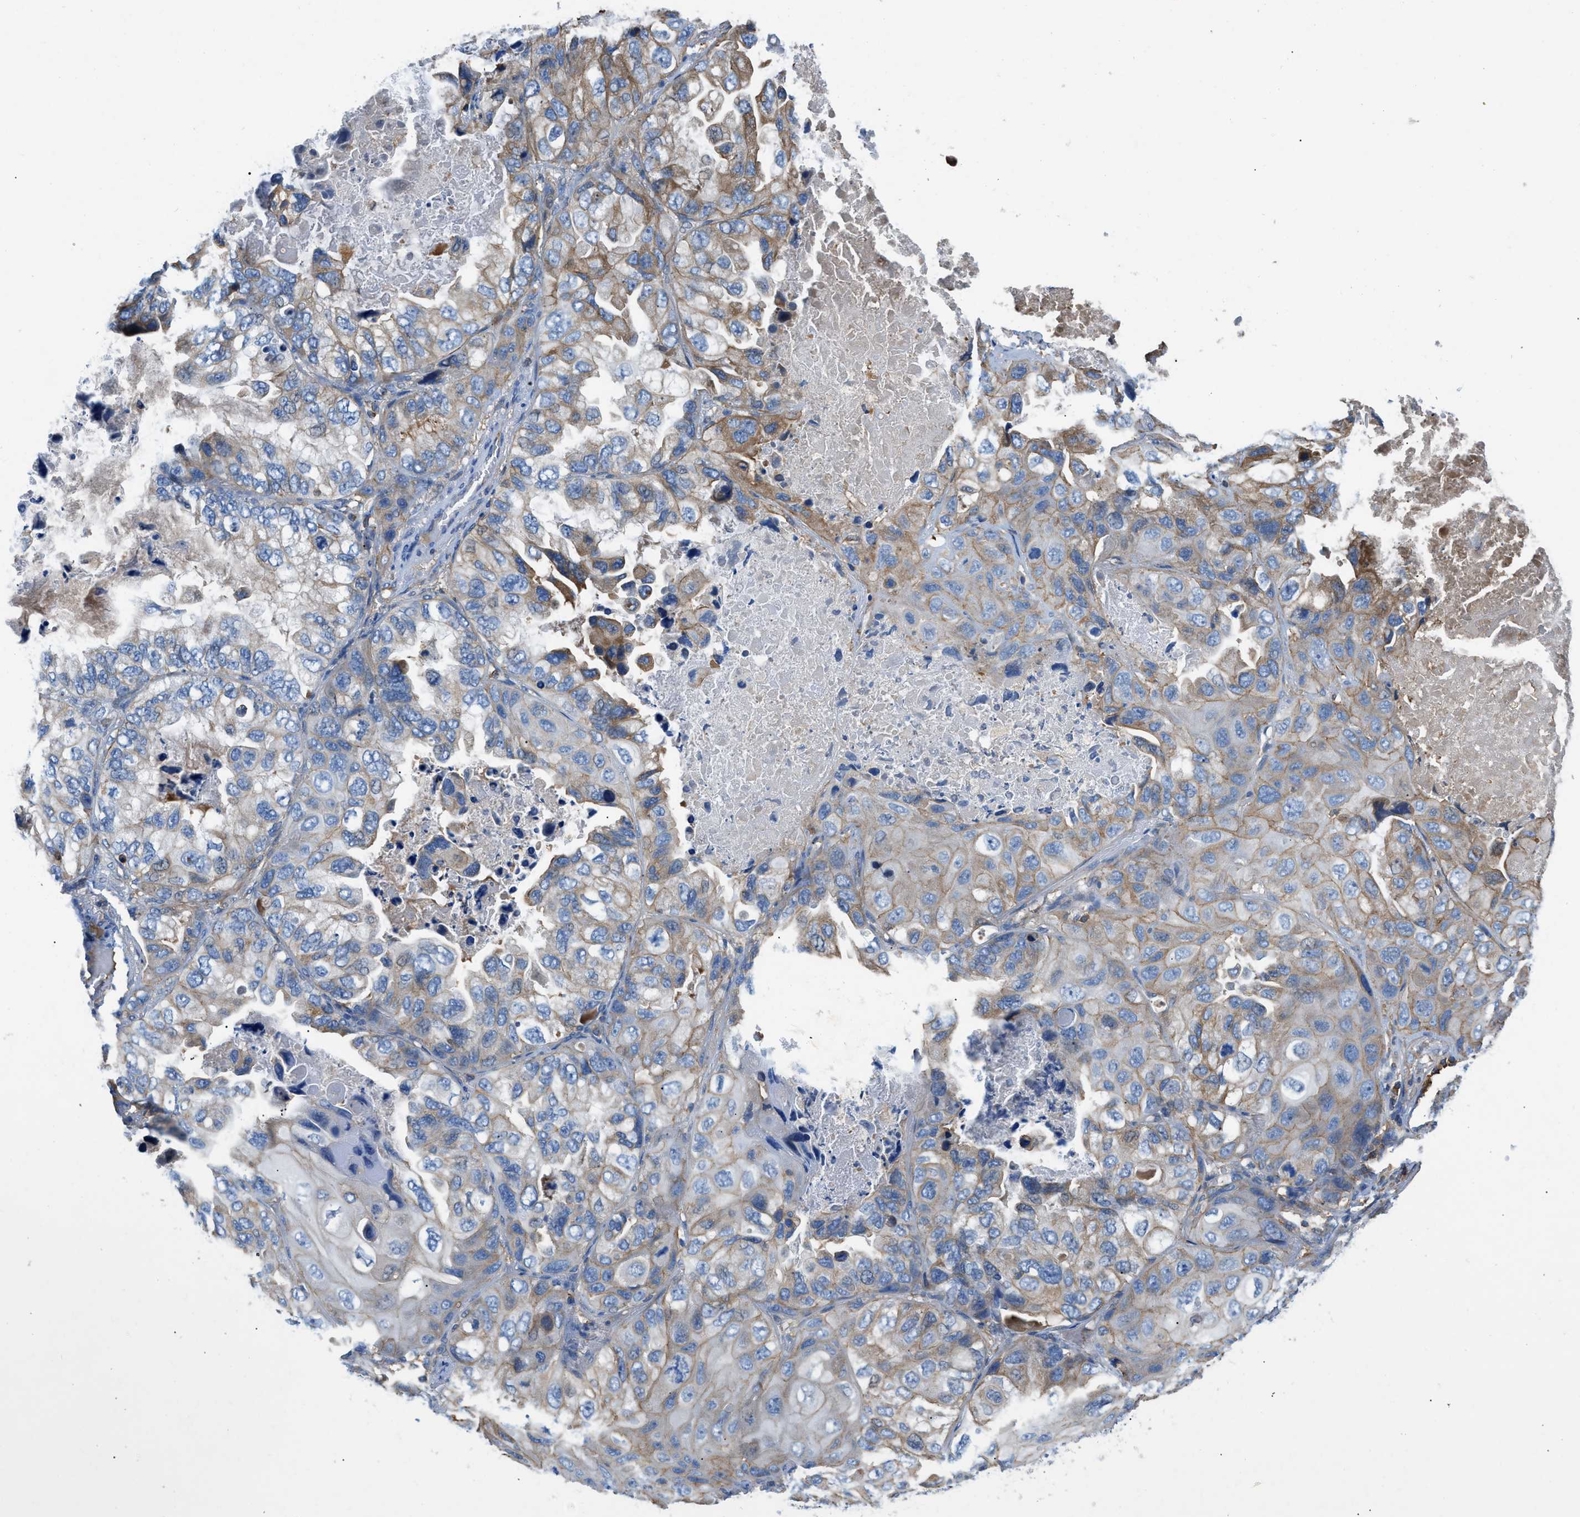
{"staining": {"intensity": "moderate", "quantity": "25%-75%", "location": "cytoplasmic/membranous"}, "tissue": "lung cancer", "cell_type": "Tumor cells", "image_type": "cancer", "snomed": [{"axis": "morphology", "description": "Squamous cell carcinoma, NOS"}, {"axis": "topography", "description": "Lung"}], "caption": "A high-resolution photomicrograph shows immunohistochemistry (IHC) staining of lung squamous cell carcinoma, which exhibits moderate cytoplasmic/membranous positivity in about 25%-75% of tumor cells.", "gene": "ATP6V0D1", "patient": {"sex": "female", "age": 73}}